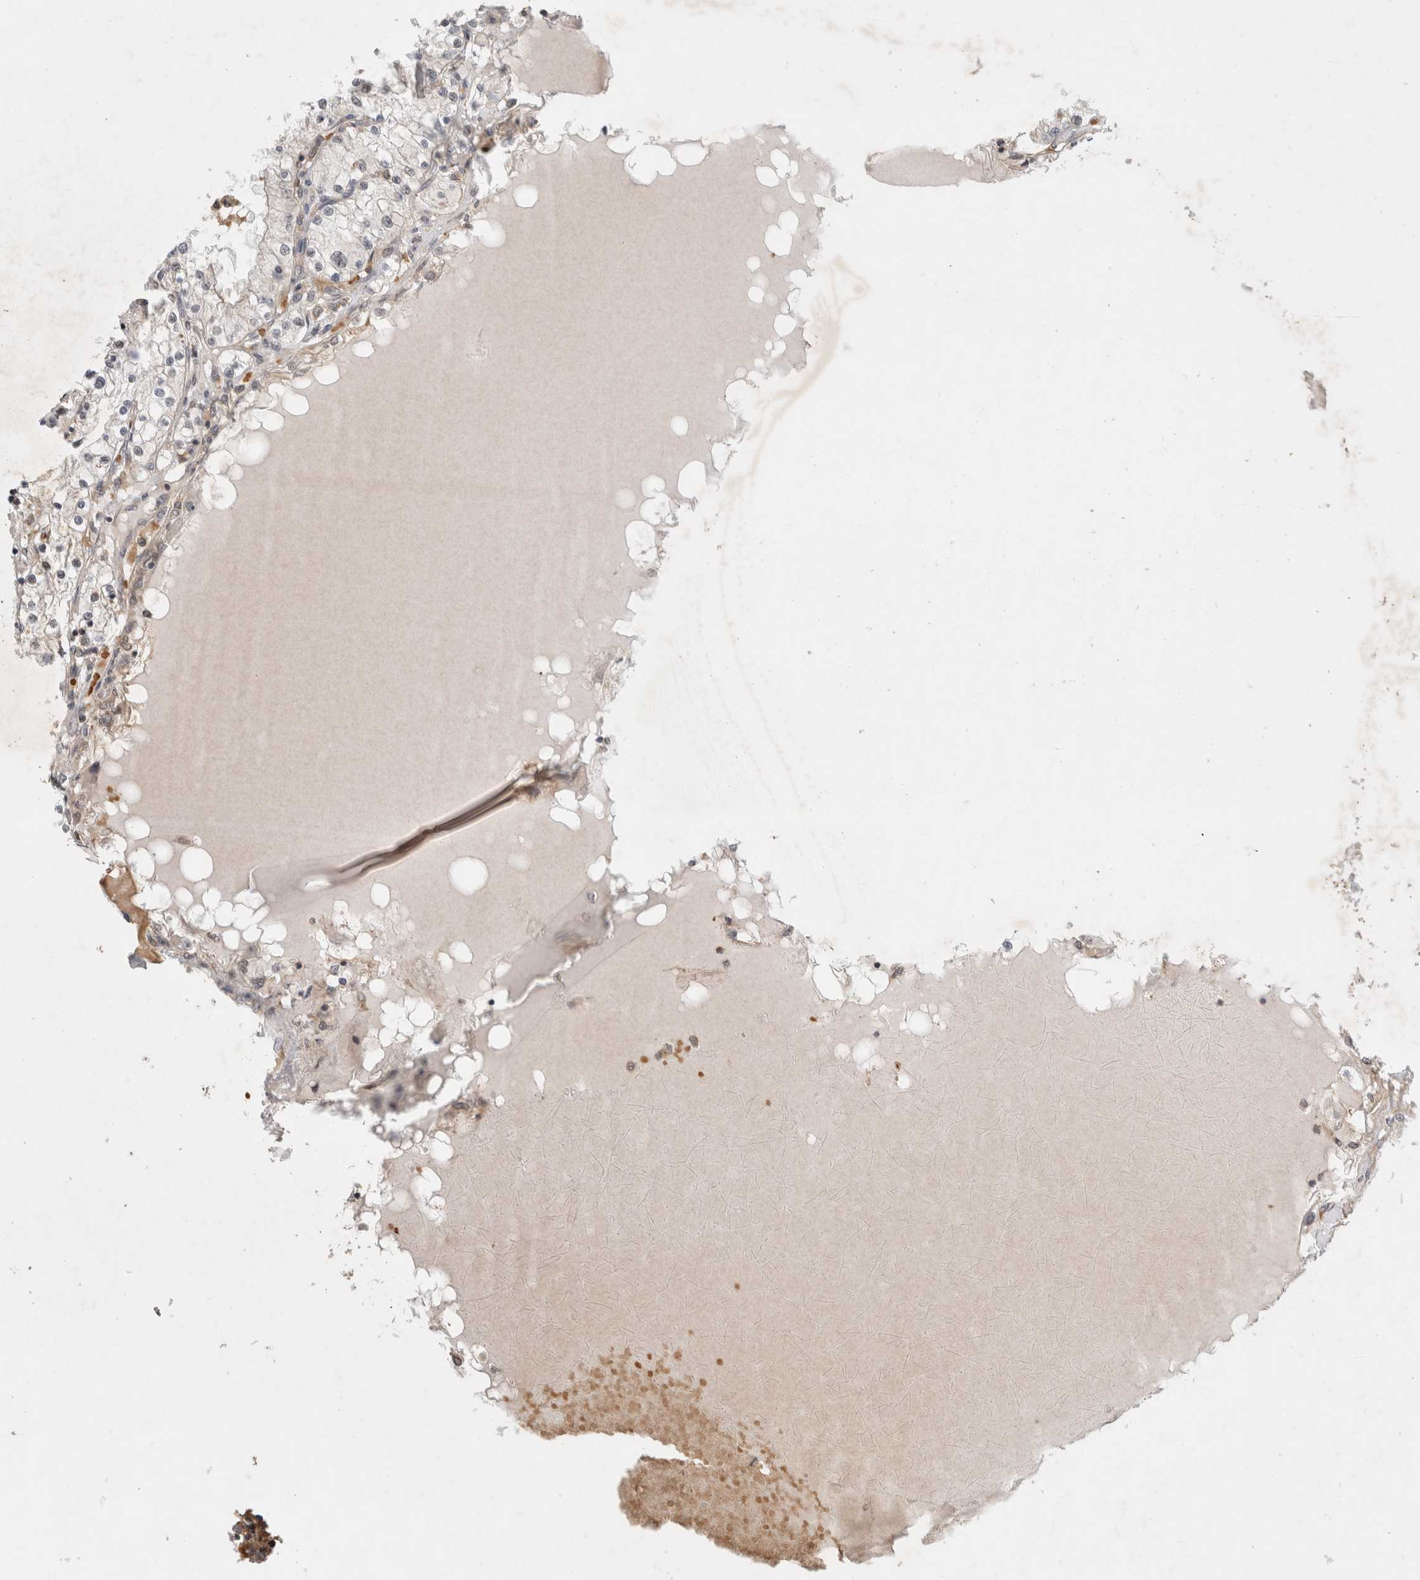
{"staining": {"intensity": "negative", "quantity": "none", "location": "none"}, "tissue": "renal cancer", "cell_type": "Tumor cells", "image_type": "cancer", "snomed": [{"axis": "morphology", "description": "Adenocarcinoma, NOS"}, {"axis": "topography", "description": "Kidney"}], "caption": "High magnification brightfield microscopy of adenocarcinoma (renal) stained with DAB (brown) and counterstained with hematoxylin (blue): tumor cells show no significant expression. (DAB (3,3'-diaminobenzidine) IHC, high magnification).", "gene": "EIF3E", "patient": {"sex": "male", "age": 68}}